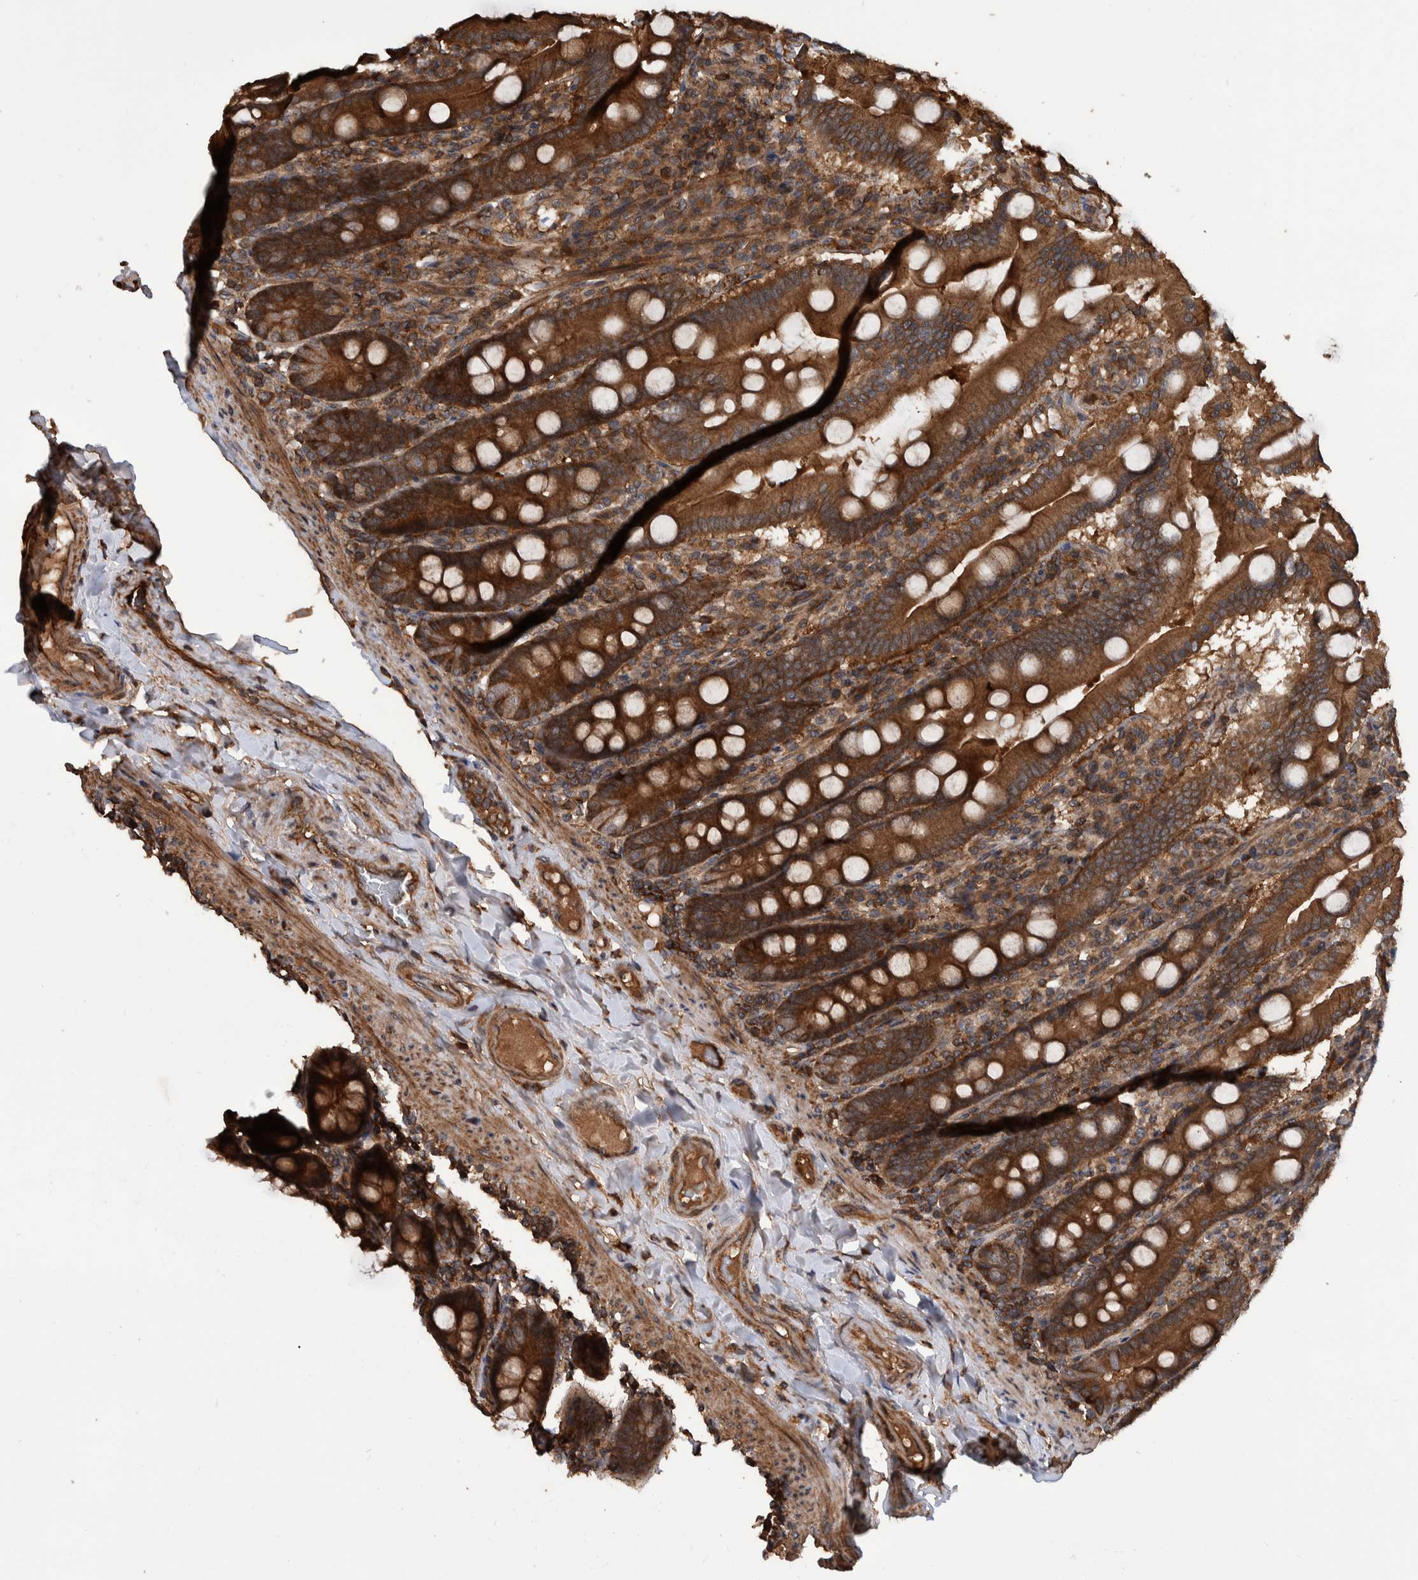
{"staining": {"intensity": "strong", "quantity": ">75%", "location": "cytoplasmic/membranous"}, "tissue": "duodenum", "cell_type": "Glandular cells", "image_type": "normal", "snomed": [{"axis": "morphology", "description": "Normal tissue, NOS"}, {"axis": "topography", "description": "Duodenum"}], "caption": "Immunohistochemistry (DAB (3,3'-diaminobenzidine)) staining of unremarkable human duodenum exhibits strong cytoplasmic/membranous protein positivity in about >75% of glandular cells.", "gene": "VBP1", "patient": {"sex": "male", "age": 50}}